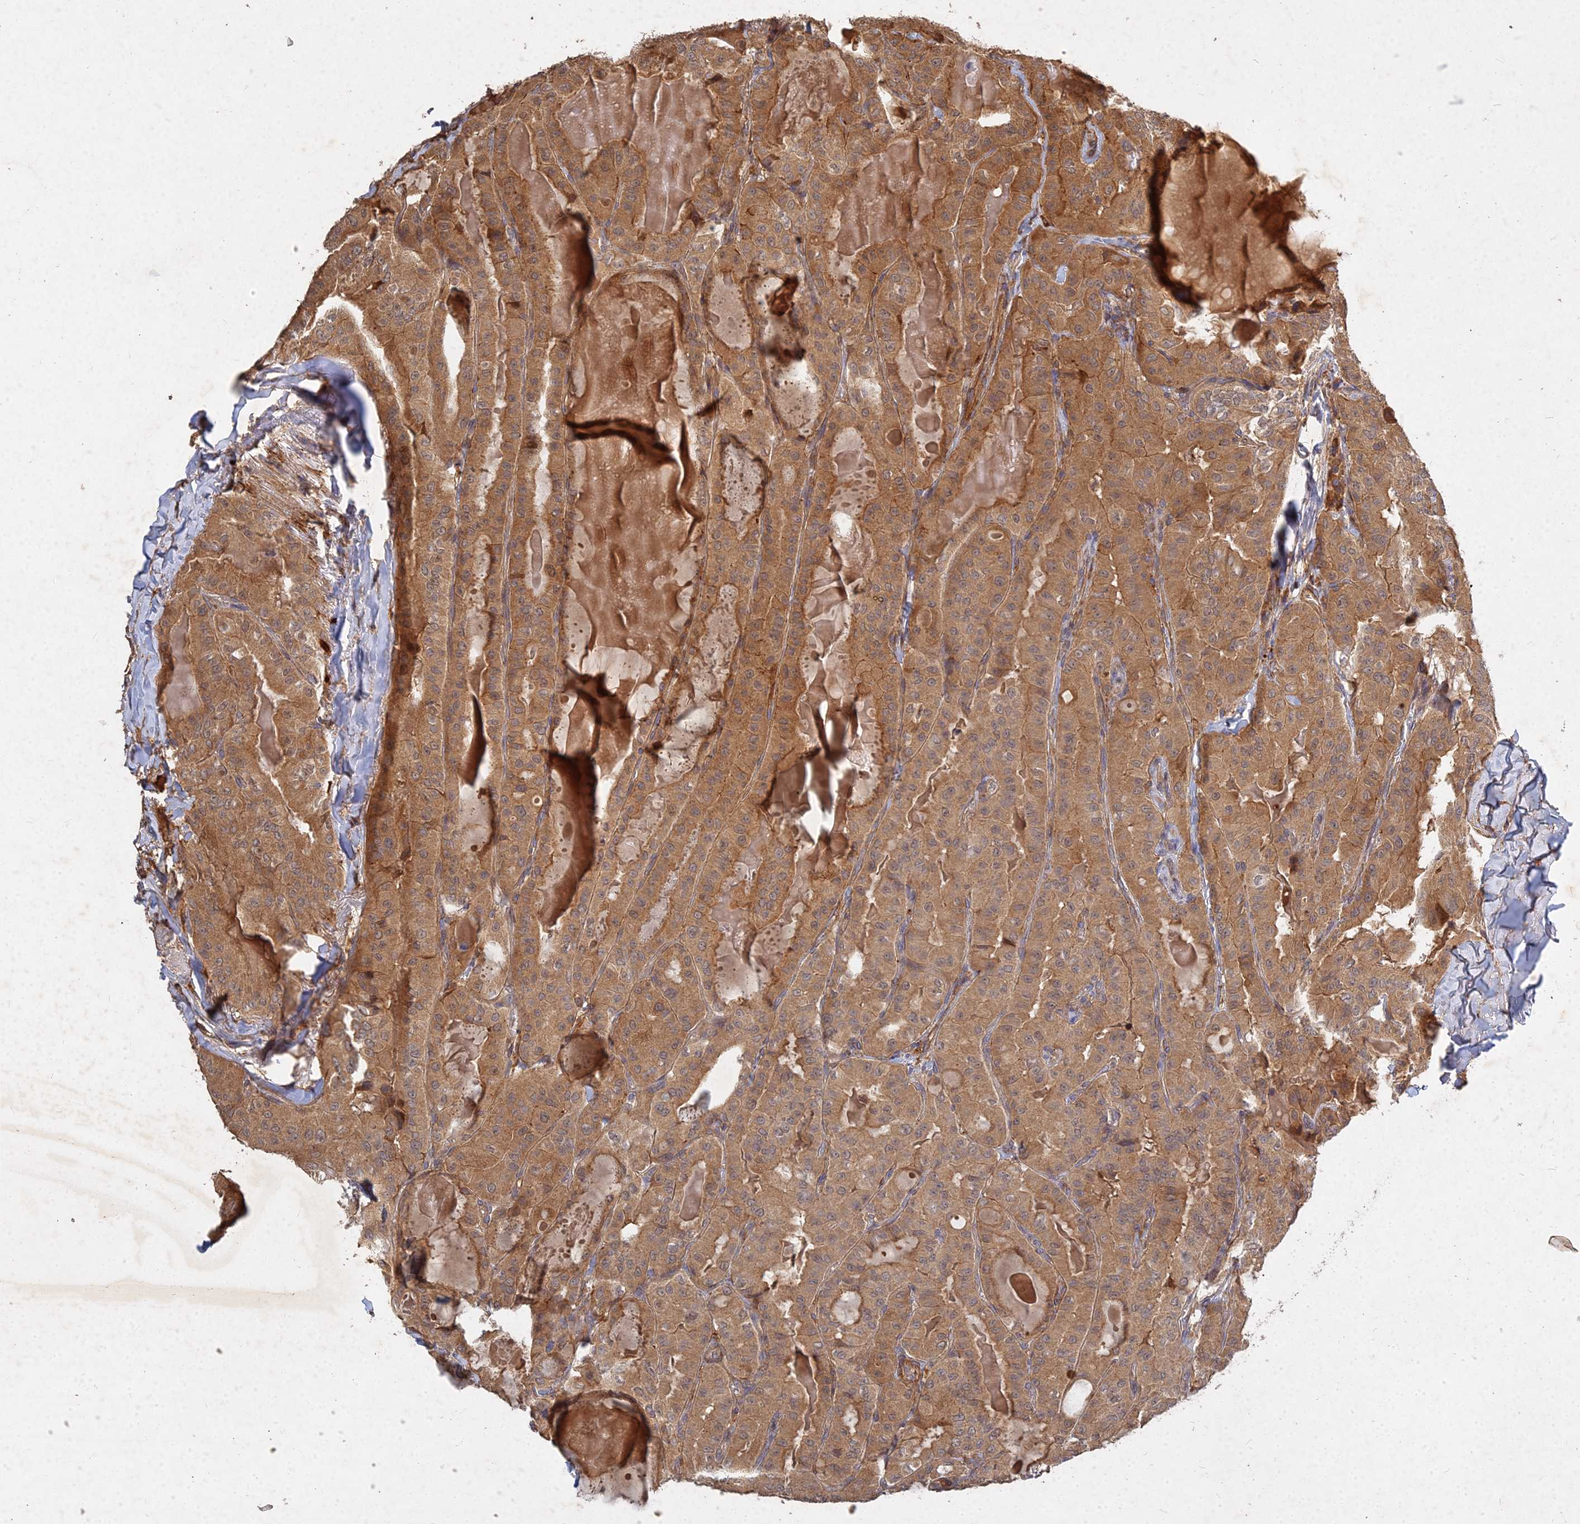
{"staining": {"intensity": "moderate", "quantity": ">75%", "location": "cytoplasmic/membranous"}, "tissue": "thyroid cancer", "cell_type": "Tumor cells", "image_type": "cancer", "snomed": [{"axis": "morphology", "description": "Papillary adenocarcinoma, NOS"}, {"axis": "topography", "description": "Thyroid gland"}], "caption": "Thyroid cancer stained with DAB immunohistochemistry exhibits medium levels of moderate cytoplasmic/membranous expression in approximately >75% of tumor cells. The staining was performed using DAB (3,3'-diaminobenzidine) to visualize the protein expression in brown, while the nuclei were stained in blue with hematoxylin (Magnification: 20x).", "gene": "UBE2W", "patient": {"sex": "female", "age": 68}}